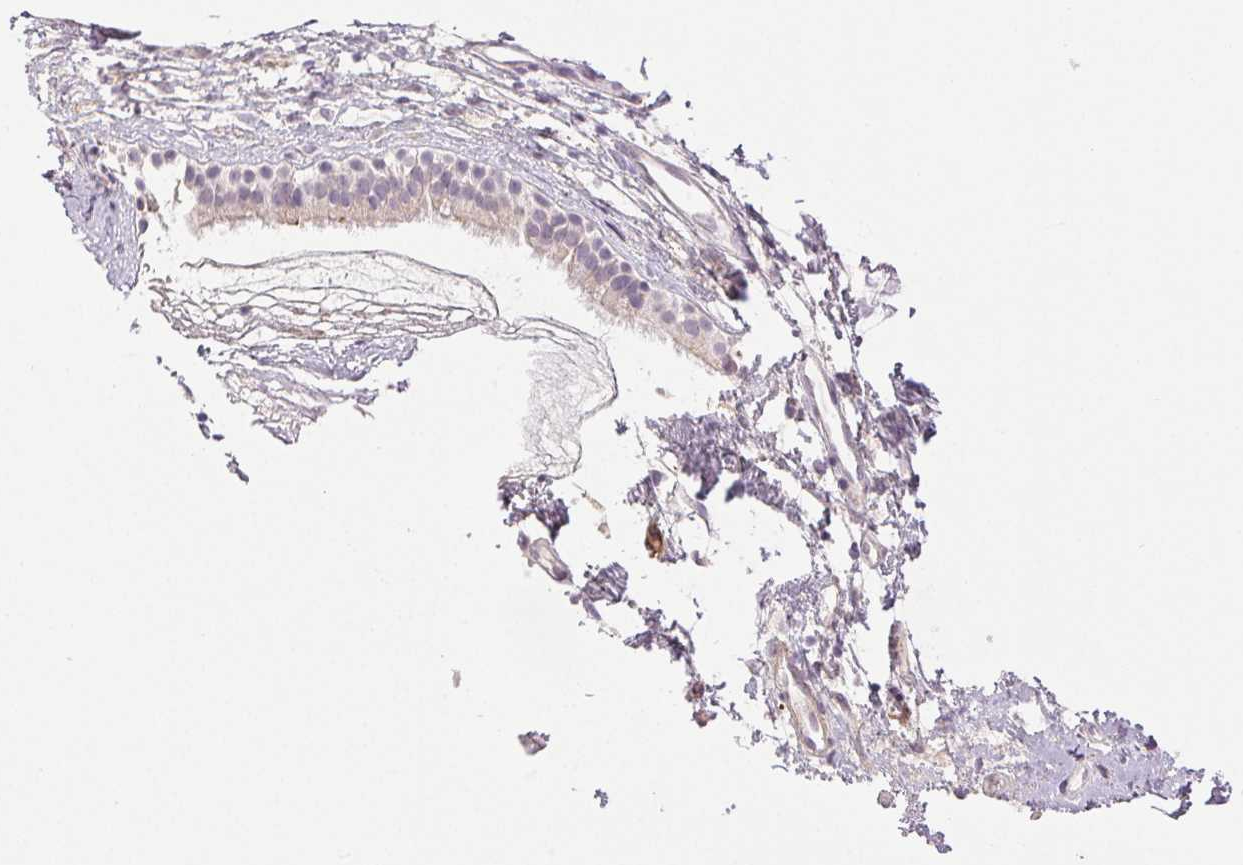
{"staining": {"intensity": "negative", "quantity": "none", "location": "none"}, "tissue": "nasopharynx", "cell_type": "Respiratory epithelial cells", "image_type": "normal", "snomed": [{"axis": "morphology", "description": "Normal tissue, NOS"}, {"axis": "topography", "description": "Nasopharynx"}], "caption": "The image displays no significant positivity in respiratory epithelial cells of nasopharynx. (Brightfield microscopy of DAB immunohistochemistry (IHC) at high magnification).", "gene": "PLCB1", "patient": {"sex": "male", "age": 24}}